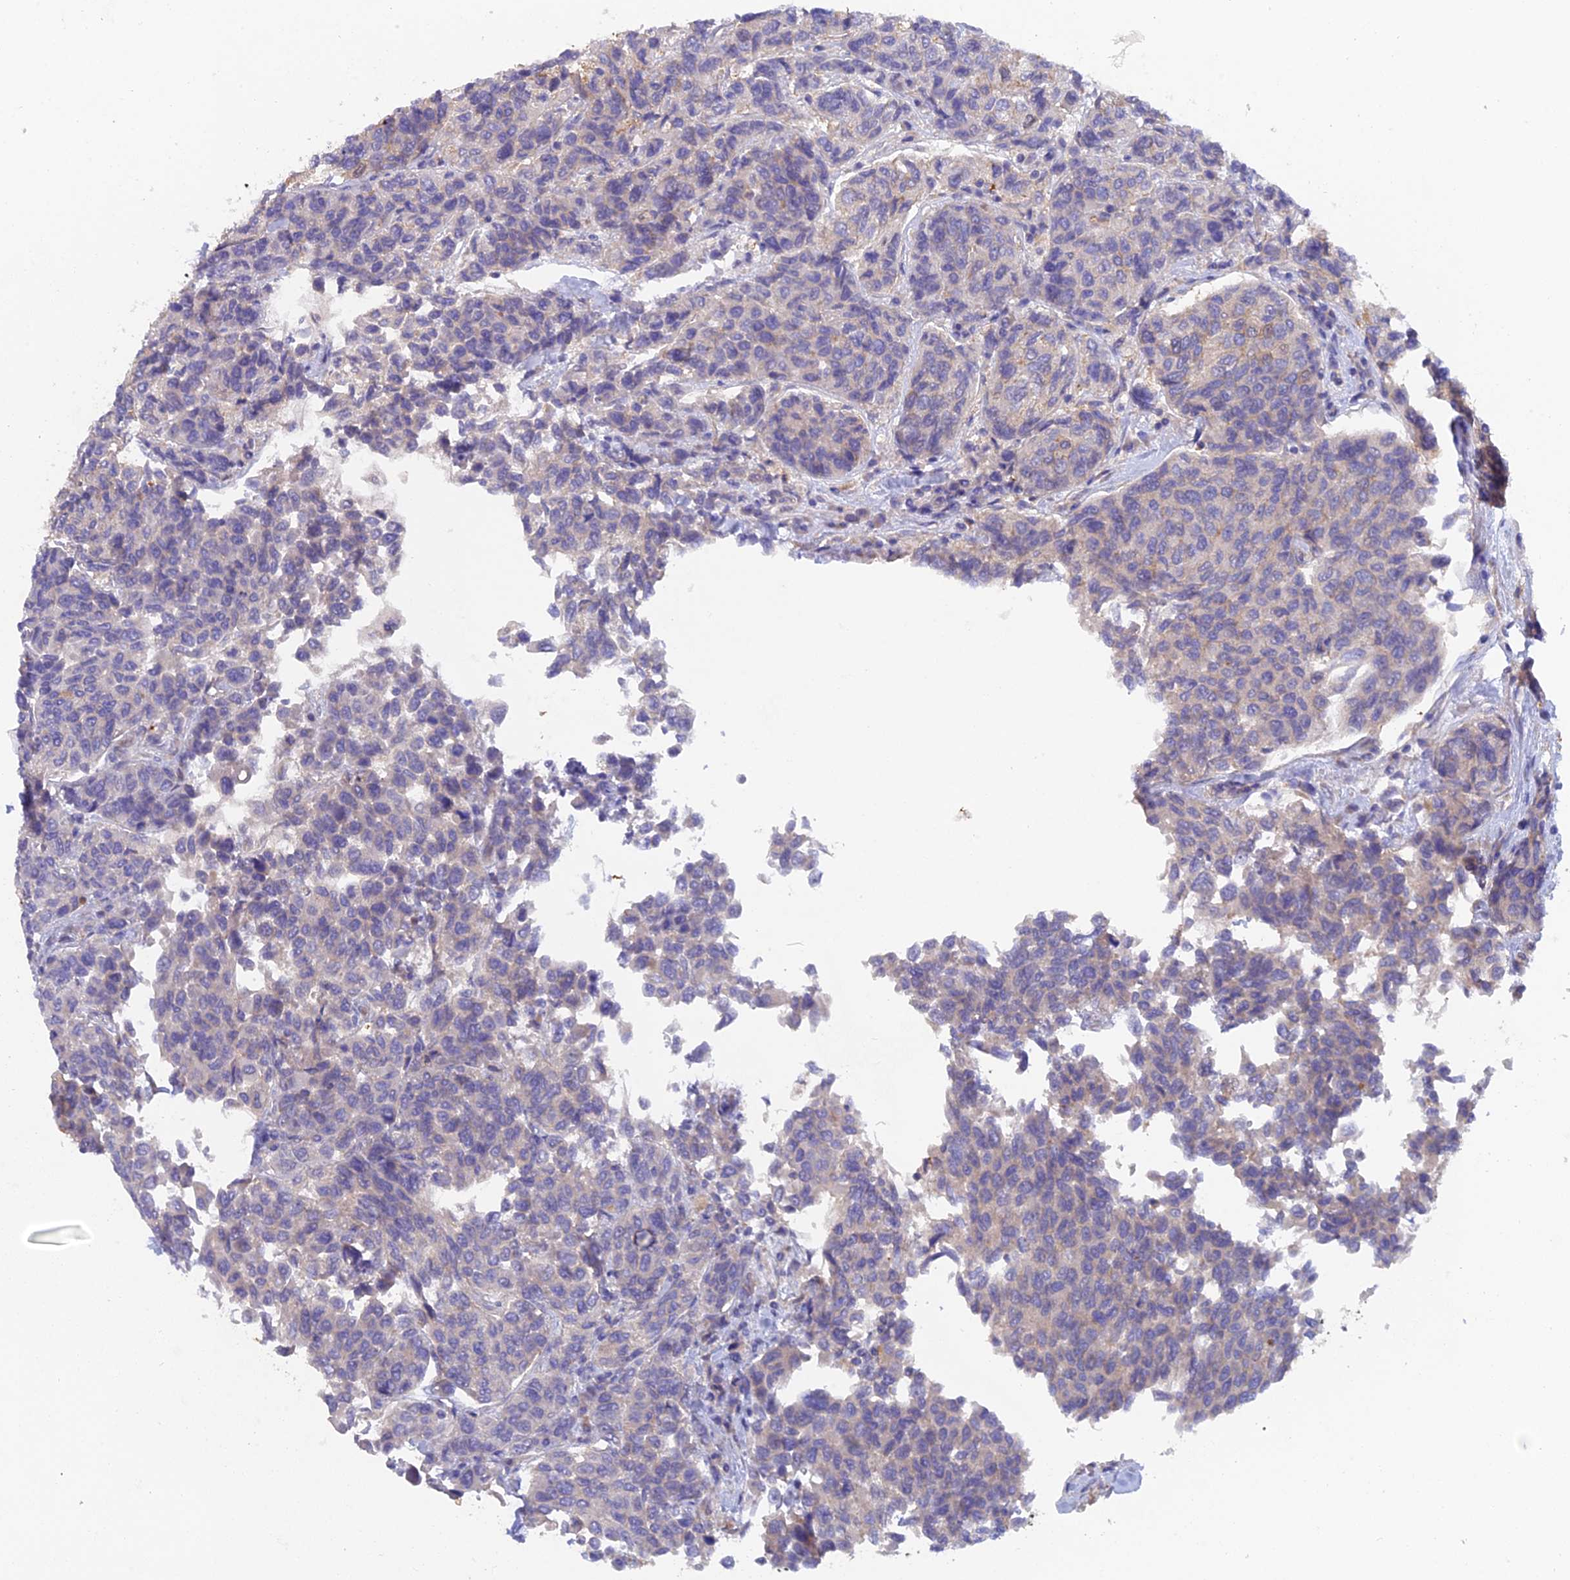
{"staining": {"intensity": "moderate", "quantity": "<25%", "location": "cytoplasmic/membranous"}, "tissue": "breast cancer", "cell_type": "Tumor cells", "image_type": "cancer", "snomed": [{"axis": "morphology", "description": "Duct carcinoma"}, {"axis": "topography", "description": "Breast"}], "caption": "Protein staining displays moderate cytoplasmic/membranous staining in about <25% of tumor cells in intraductal carcinoma (breast).", "gene": "FZR1", "patient": {"sex": "female", "age": 55}}